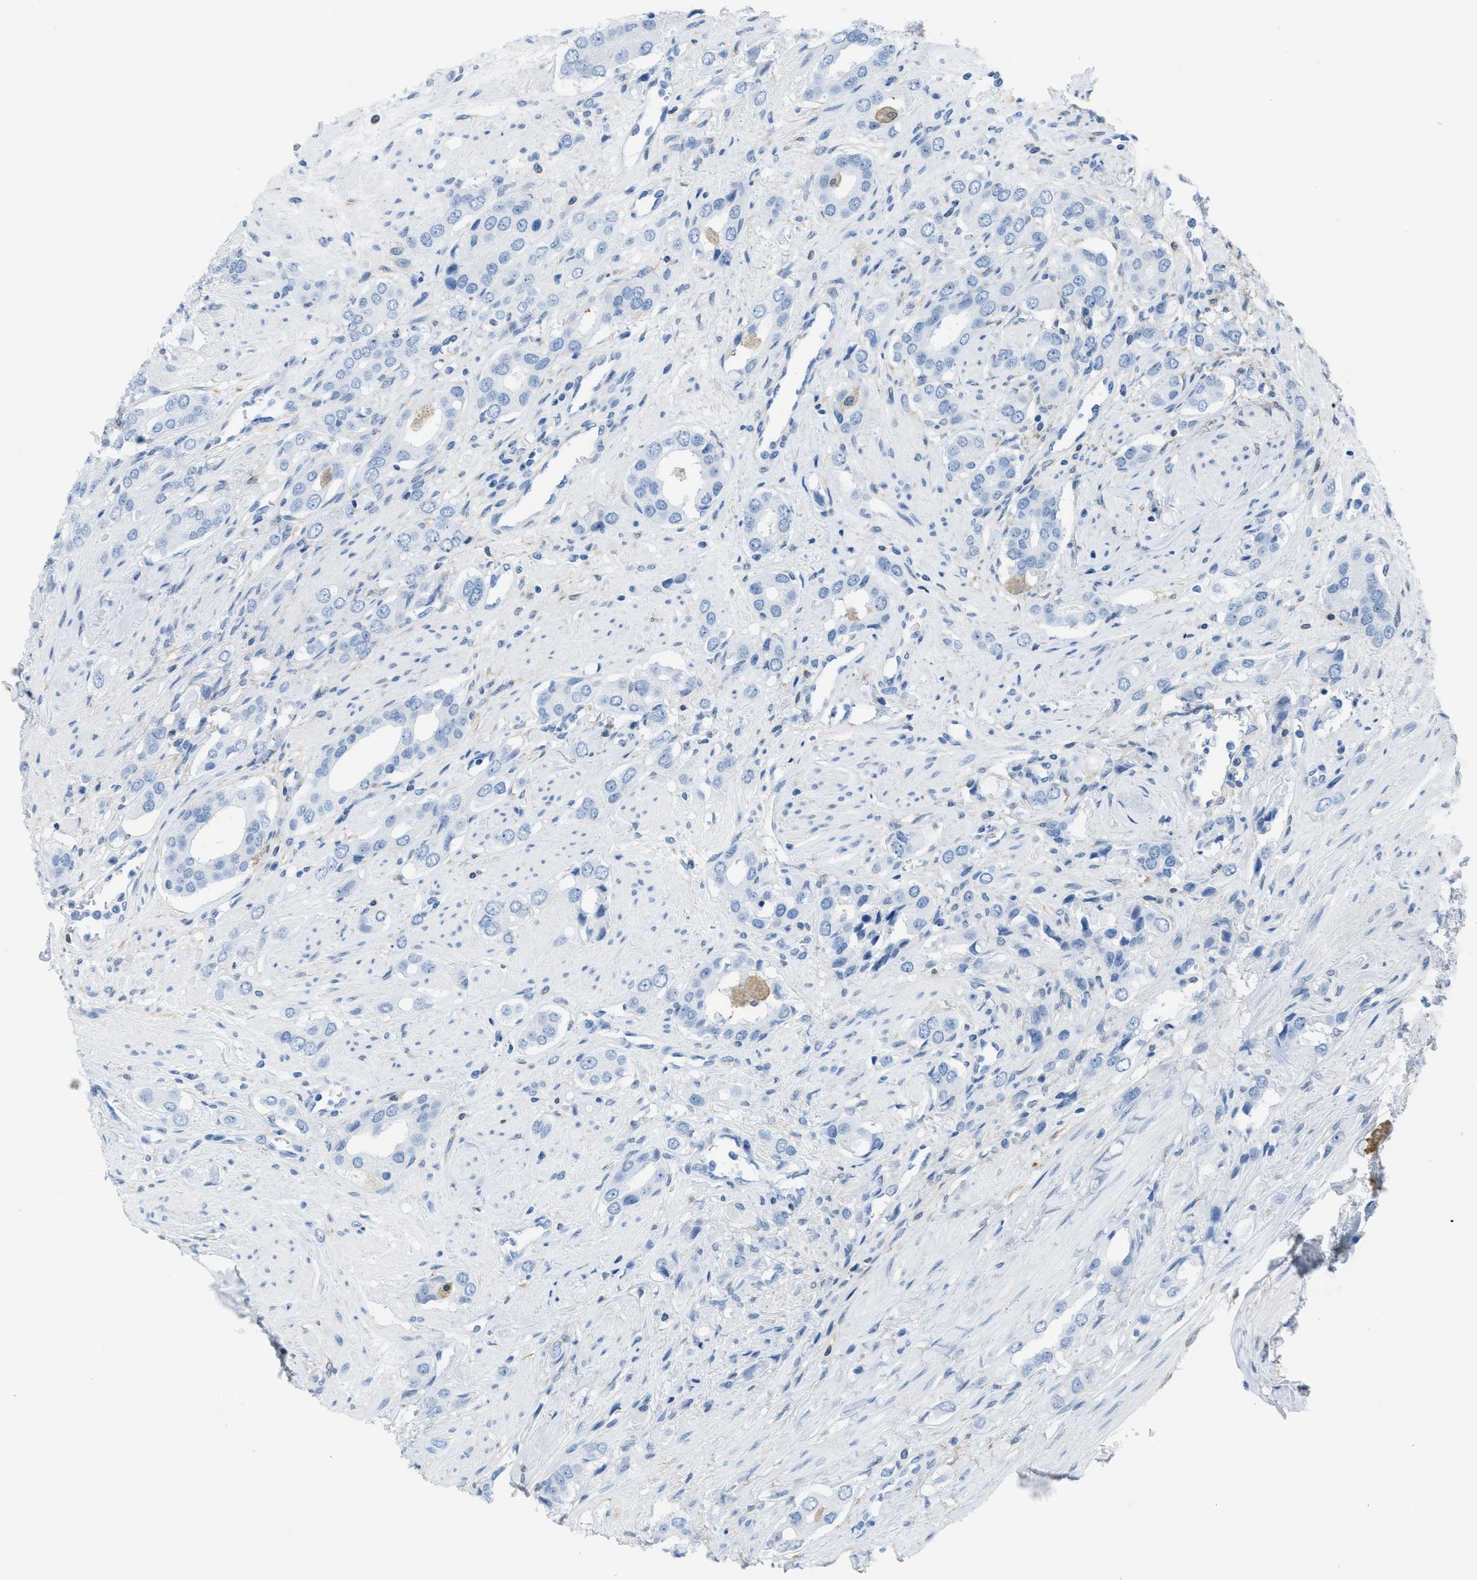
{"staining": {"intensity": "negative", "quantity": "none", "location": "none"}, "tissue": "prostate cancer", "cell_type": "Tumor cells", "image_type": "cancer", "snomed": [{"axis": "morphology", "description": "Adenocarcinoma, High grade"}, {"axis": "topography", "description": "Prostate"}], "caption": "A histopathology image of prostate cancer (high-grade adenocarcinoma) stained for a protein displays no brown staining in tumor cells.", "gene": "ASGR1", "patient": {"sex": "male", "age": 52}}